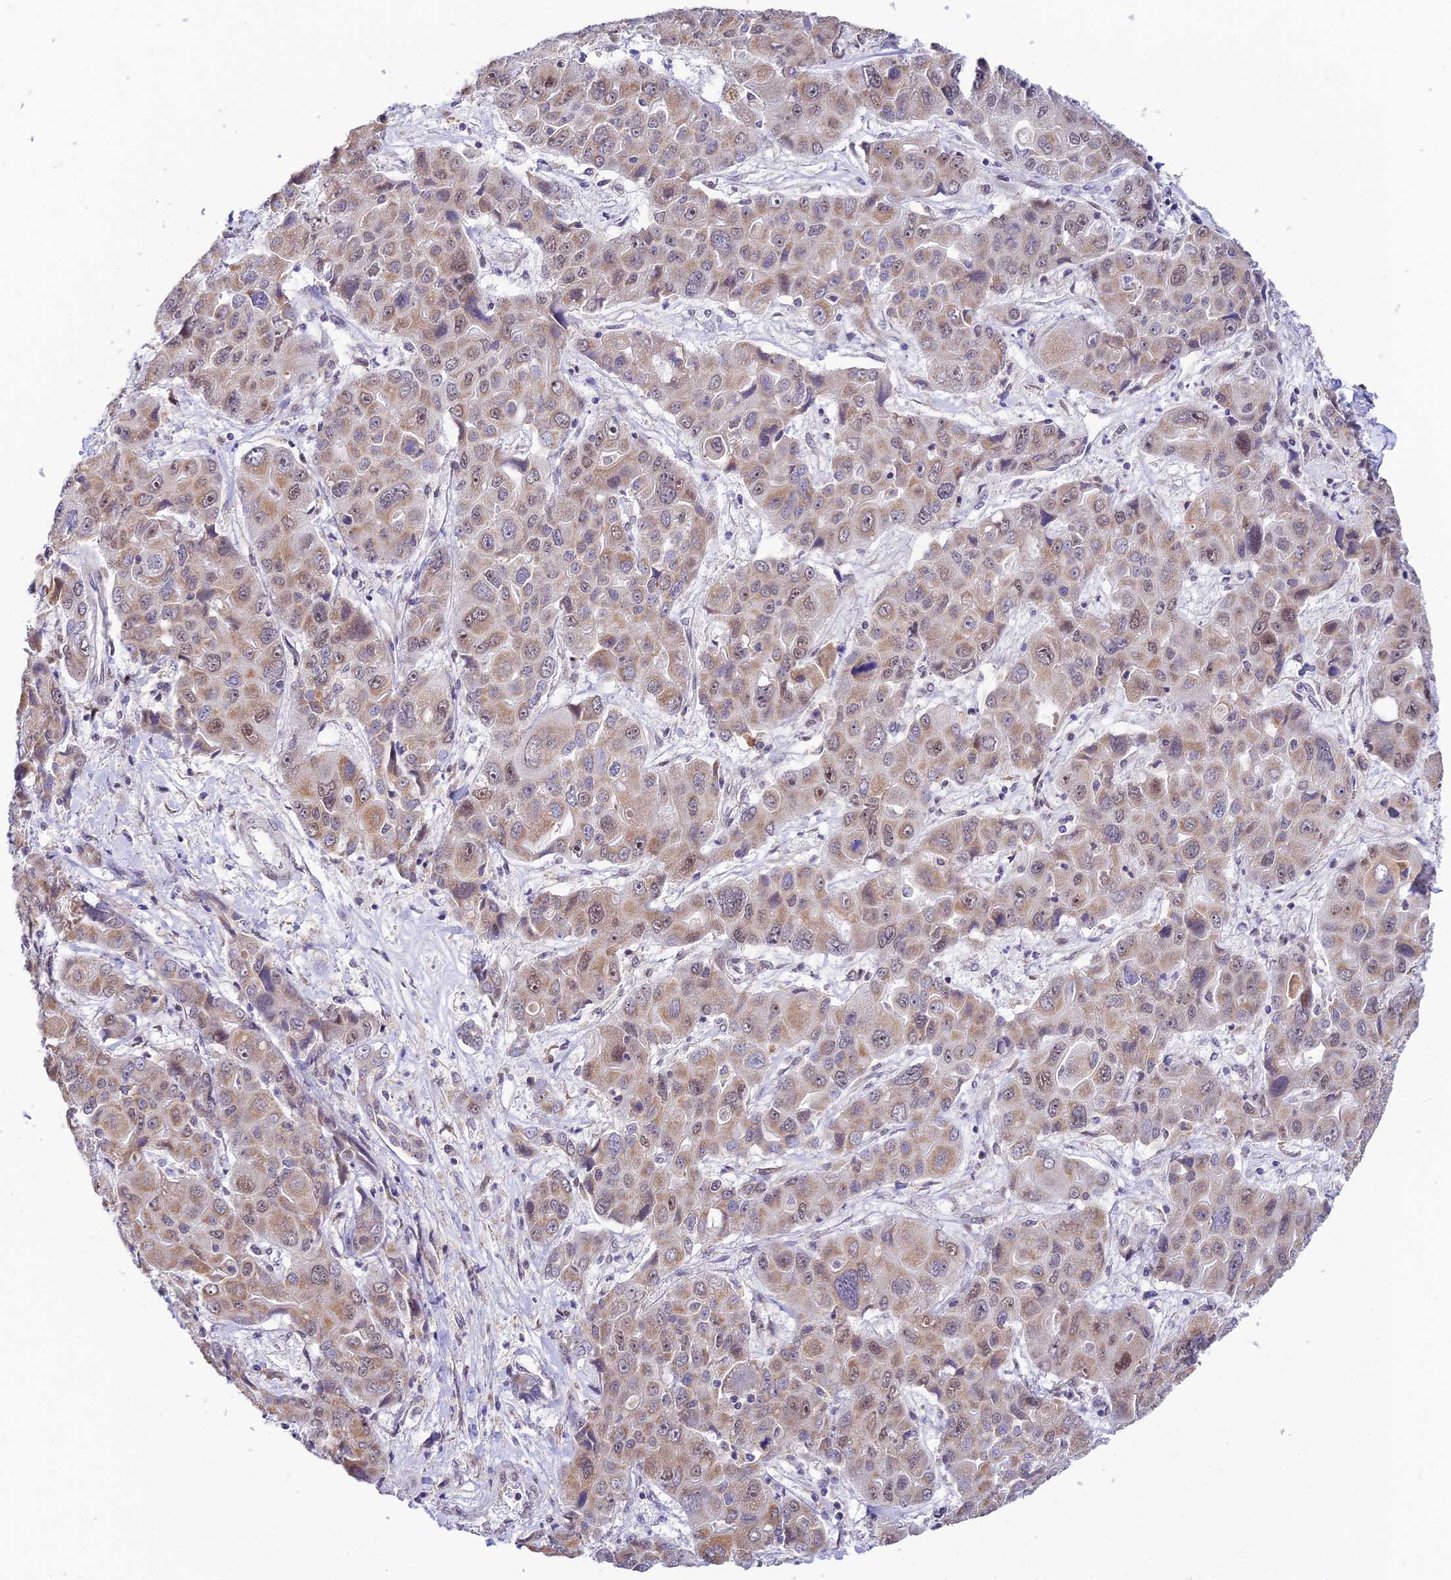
{"staining": {"intensity": "weak", "quantity": ">75%", "location": "cytoplasmic/membranous,nuclear"}, "tissue": "liver cancer", "cell_type": "Tumor cells", "image_type": "cancer", "snomed": [{"axis": "morphology", "description": "Cholangiocarcinoma"}, {"axis": "topography", "description": "Liver"}], "caption": "Human liver cancer (cholangiocarcinoma) stained with a brown dye shows weak cytoplasmic/membranous and nuclear positive expression in about >75% of tumor cells.", "gene": "C2orf49", "patient": {"sex": "male", "age": 67}}